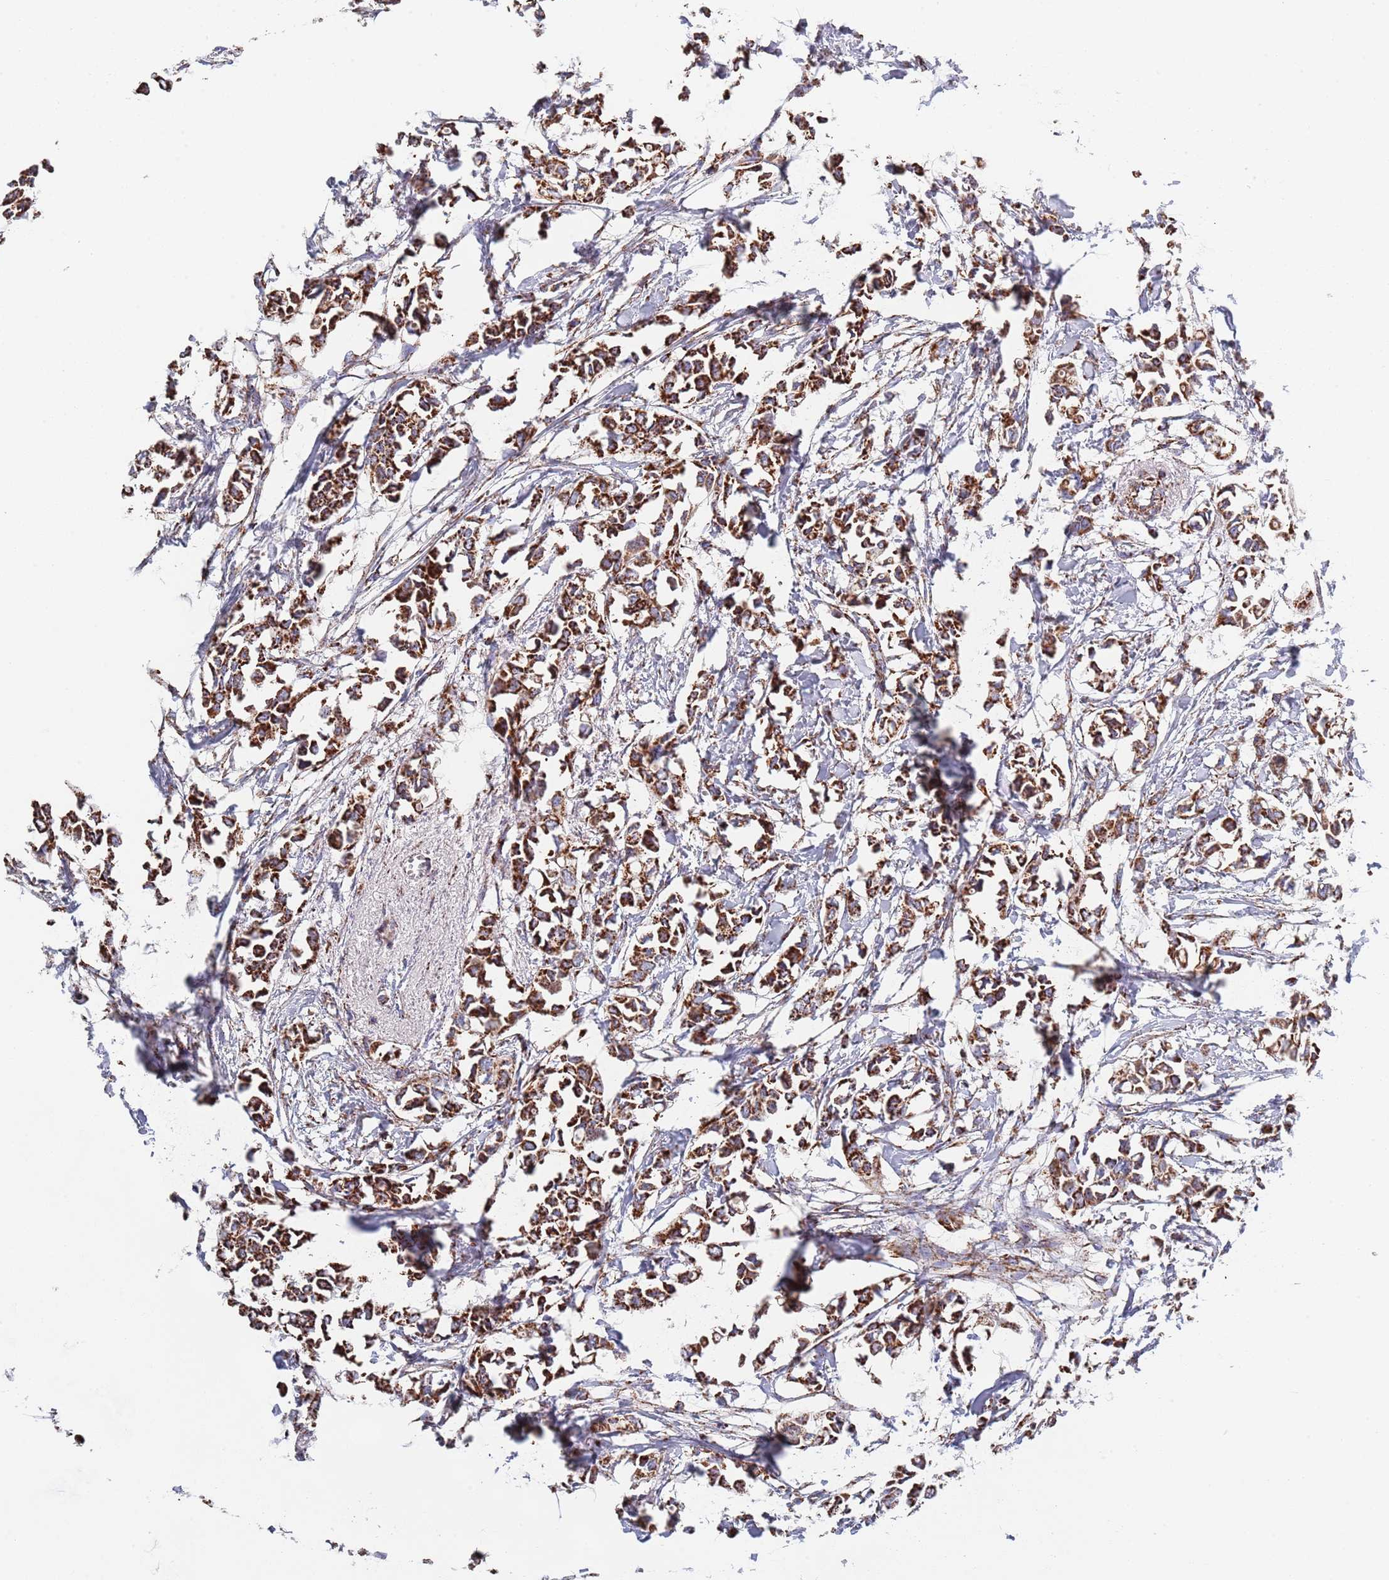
{"staining": {"intensity": "strong", "quantity": ">75%", "location": "cytoplasmic/membranous"}, "tissue": "breast cancer", "cell_type": "Tumor cells", "image_type": "cancer", "snomed": [{"axis": "morphology", "description": "Duct carcinoma"}, {"axis": "topography", "description": "Breast"}], "caption": "Infiltrating ductal carcinoma (breast) tissue displays strong cytoplasmic/membranous expression in about >75% of tumor cells, visualized by immunohistochemistry.", "gene": "PGP", "patient": {"sex": "female", "age": 41}}